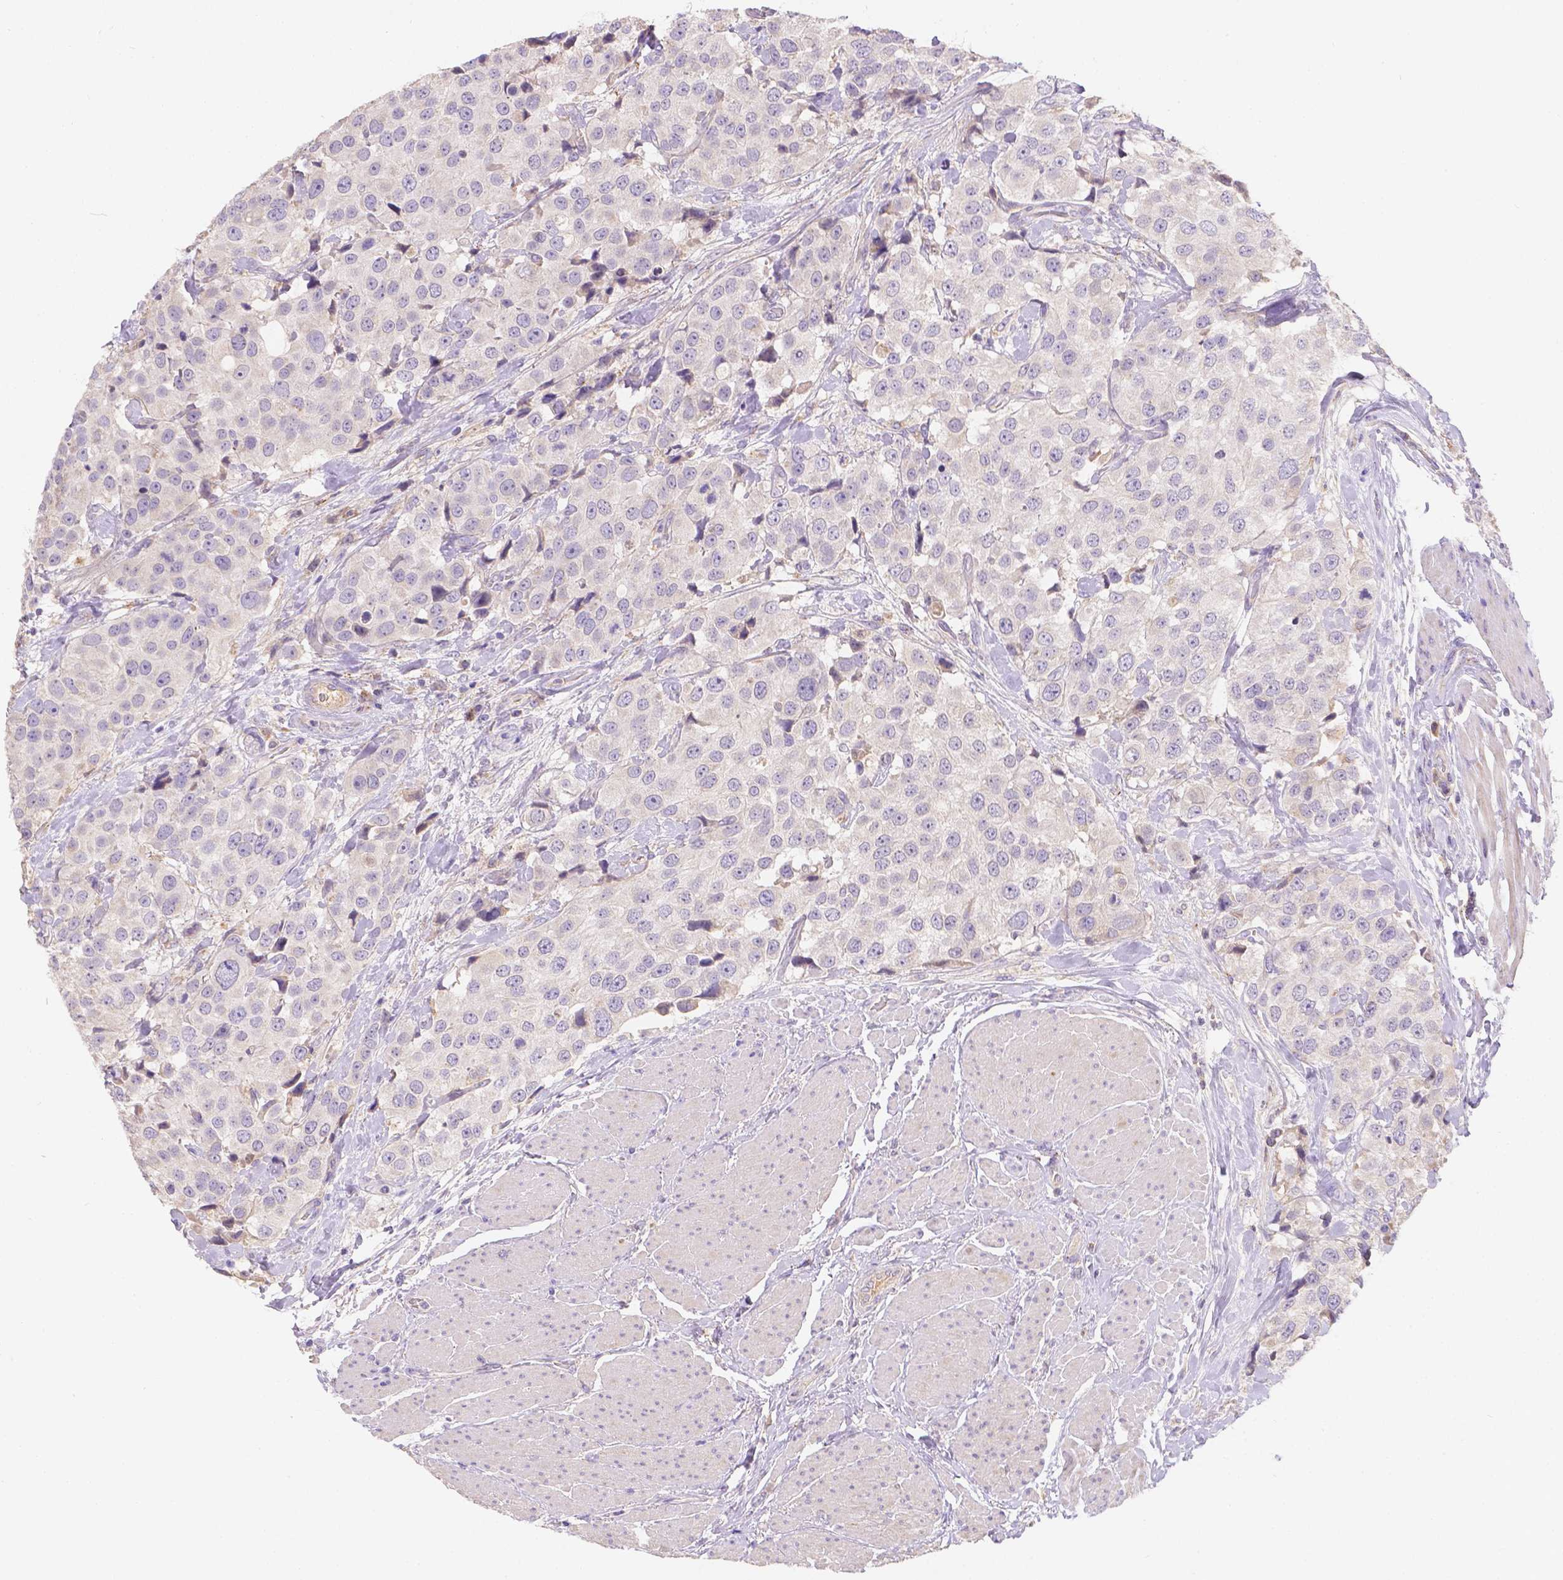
{"staining": {"intensity": "weak", "quantity": "25%-75%", "location": "cytoplasmic/membranous"}, "tissue": "urothelial cancer", "cell_type": "Tumor cells", "image_type": "cancer", "snomed": [{"axis": "morphology", "description": "Urothelial carcinoma, High grade"}, {"axis": "topography", "description": "Urinary bladder"}], "caption": "Protein expression by immunohistochemistry exhibits weak cytoplasmic/membranous positivity in approximately 25%-75% of tumor cells in urothelial cancer.", "gene": "CDK10", "patient": {"sex": "female", "age": 64}}